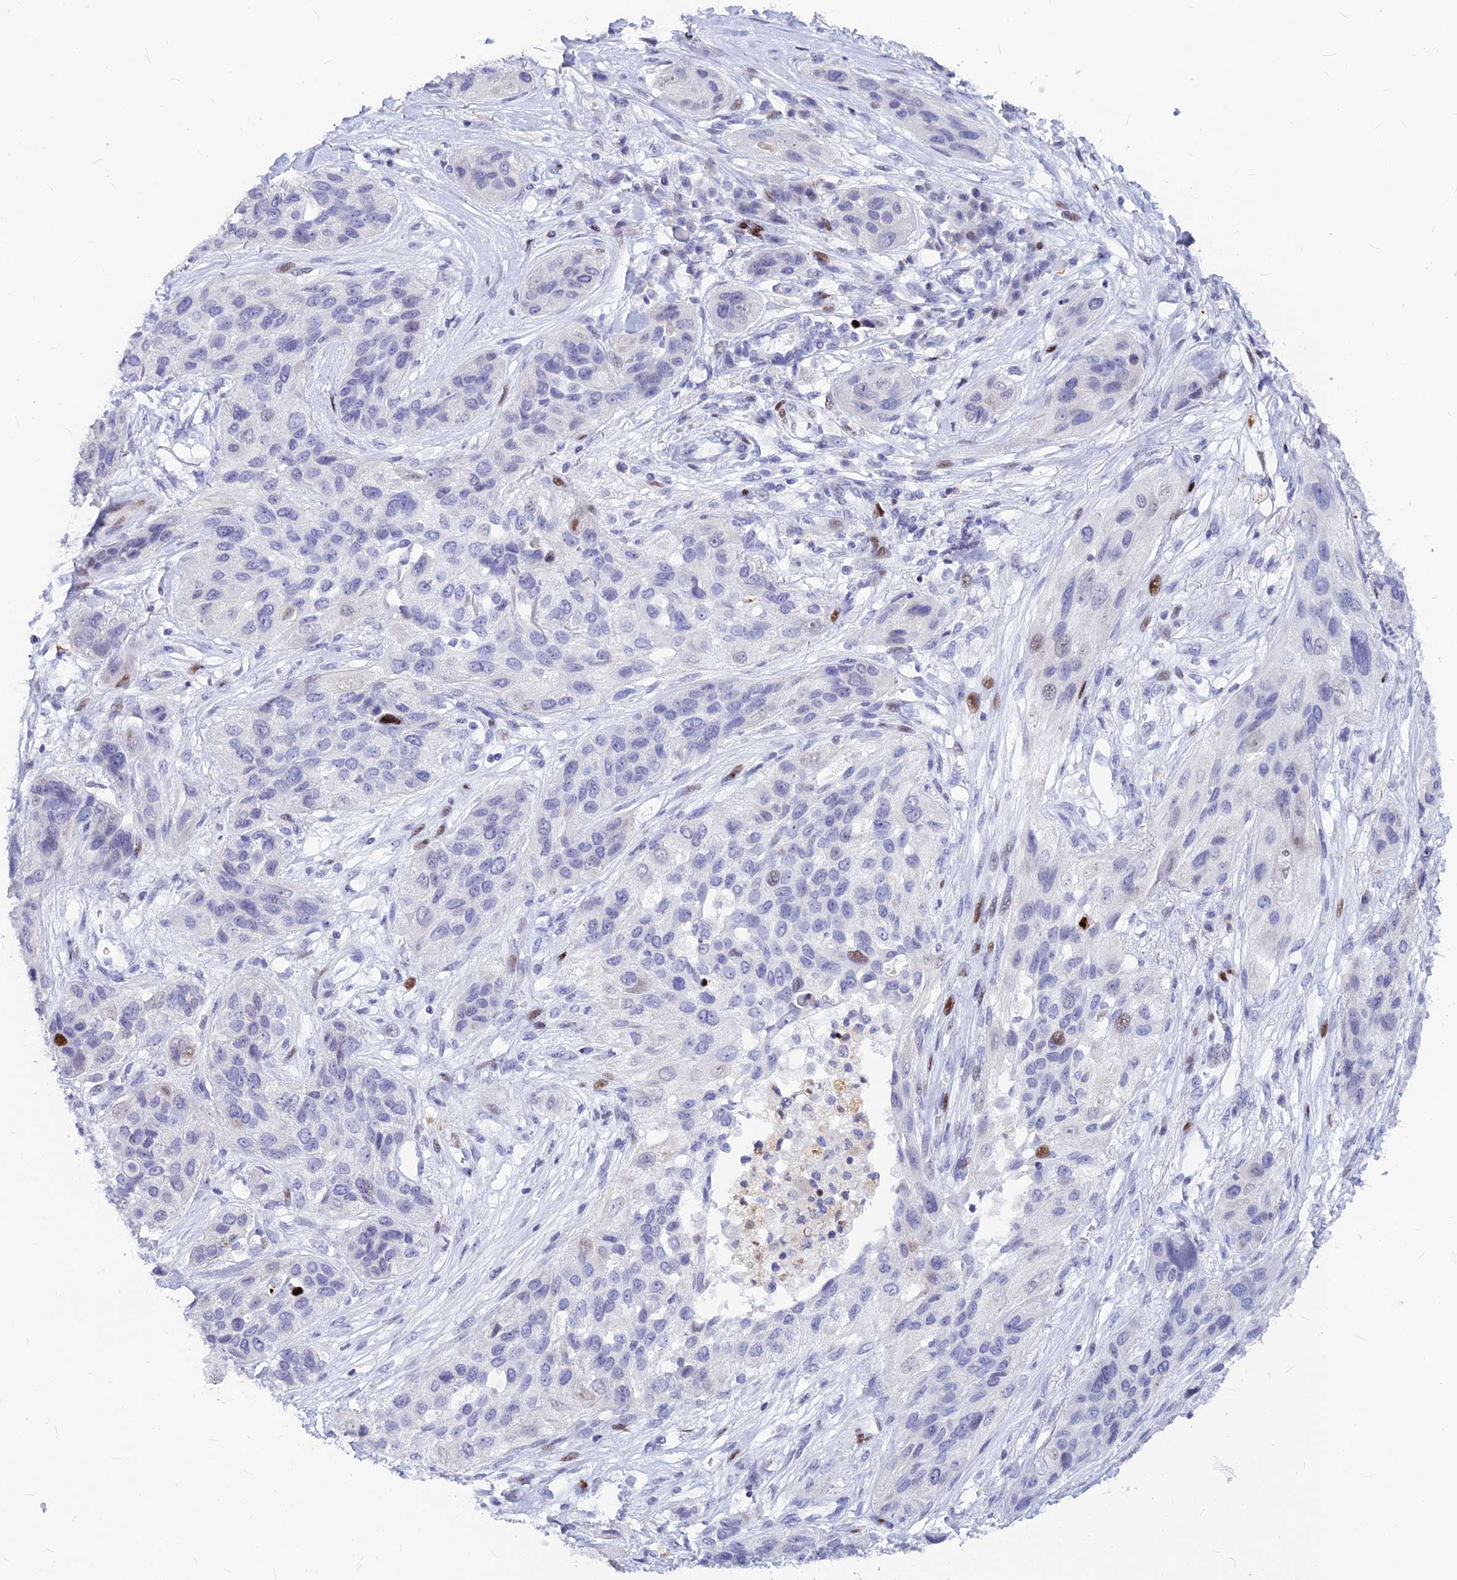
{"staining": {"intensity": "negative", "quantity": "none", "location": "none"}, "tissue": "lung cancer", "cell_type": "Tumor cells", "image_type": "cancer", "snomed": [{"axis": "morphology", "description": "Squamous cell carcinoma, NOS"}, {"axis": "topography", "description": "Lung"}], "caption": "There is no significant staining in tumor cells of squamous cell carcinoma (lung).", "gene": "PRPS1", "patient": {"sex": "female", "age": 70}}